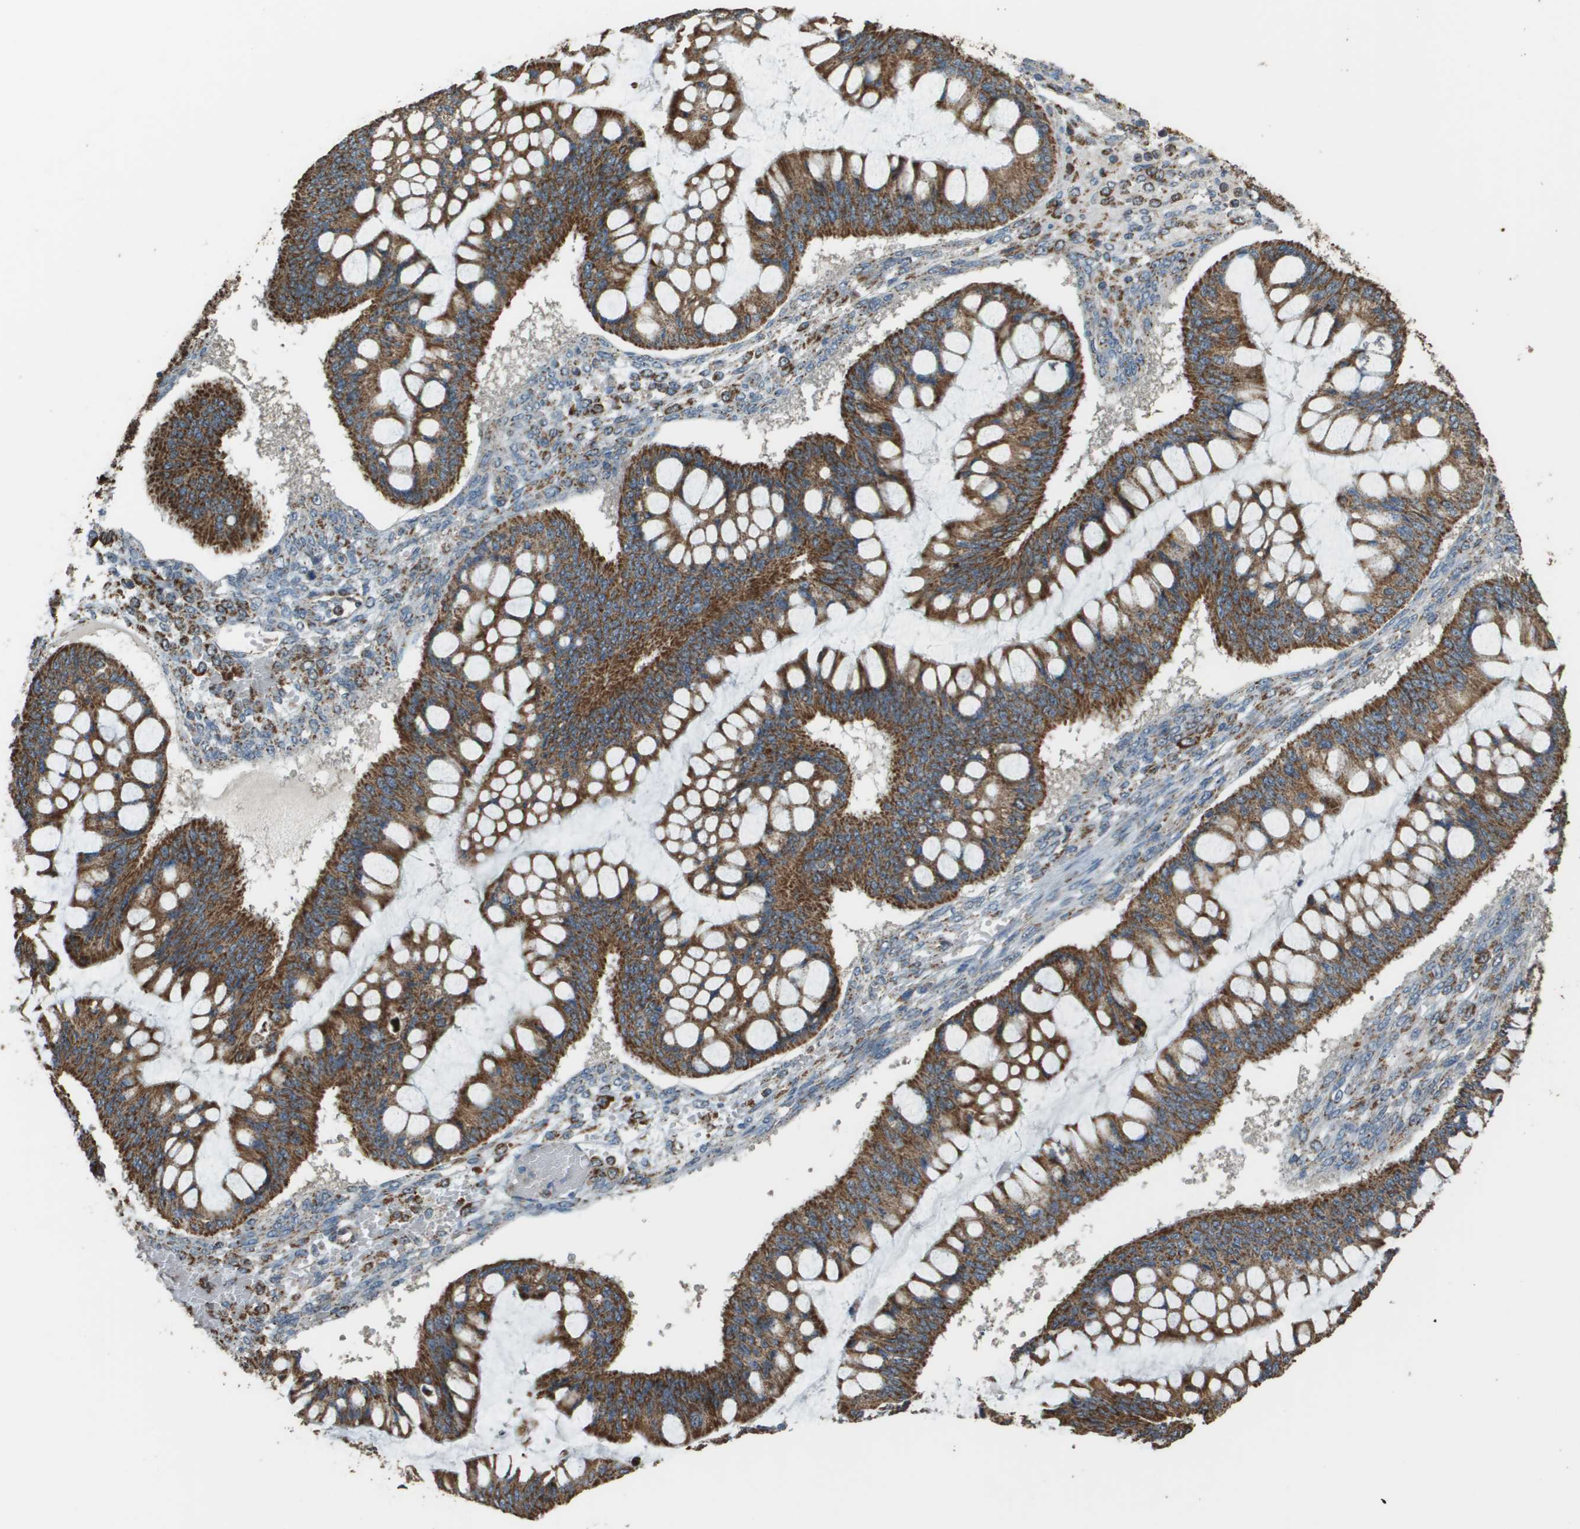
{"staining": {"intensity": "moderate", "quantity": ">75%", "location": "cytoplasmic/membranous"}, "tissue": "ovarian cancer", "cell_type": "Tumor cells", "image_type": "cancer", "snomed": [{"axis": "morphology", "description": "Cystadenocarcinoma, mucinous, NOS"}, {"axis": "topography", "description": "Ovary"}], "caption": "Brown immunohistochemical staining in human mucinous cystadenocarcinoma (ovarian) reveals moderate cytoplasmic/membranous expression in about >75% of tumor cells.", "gene": "FH", "patient": {"sex": "female", "age": 73}}